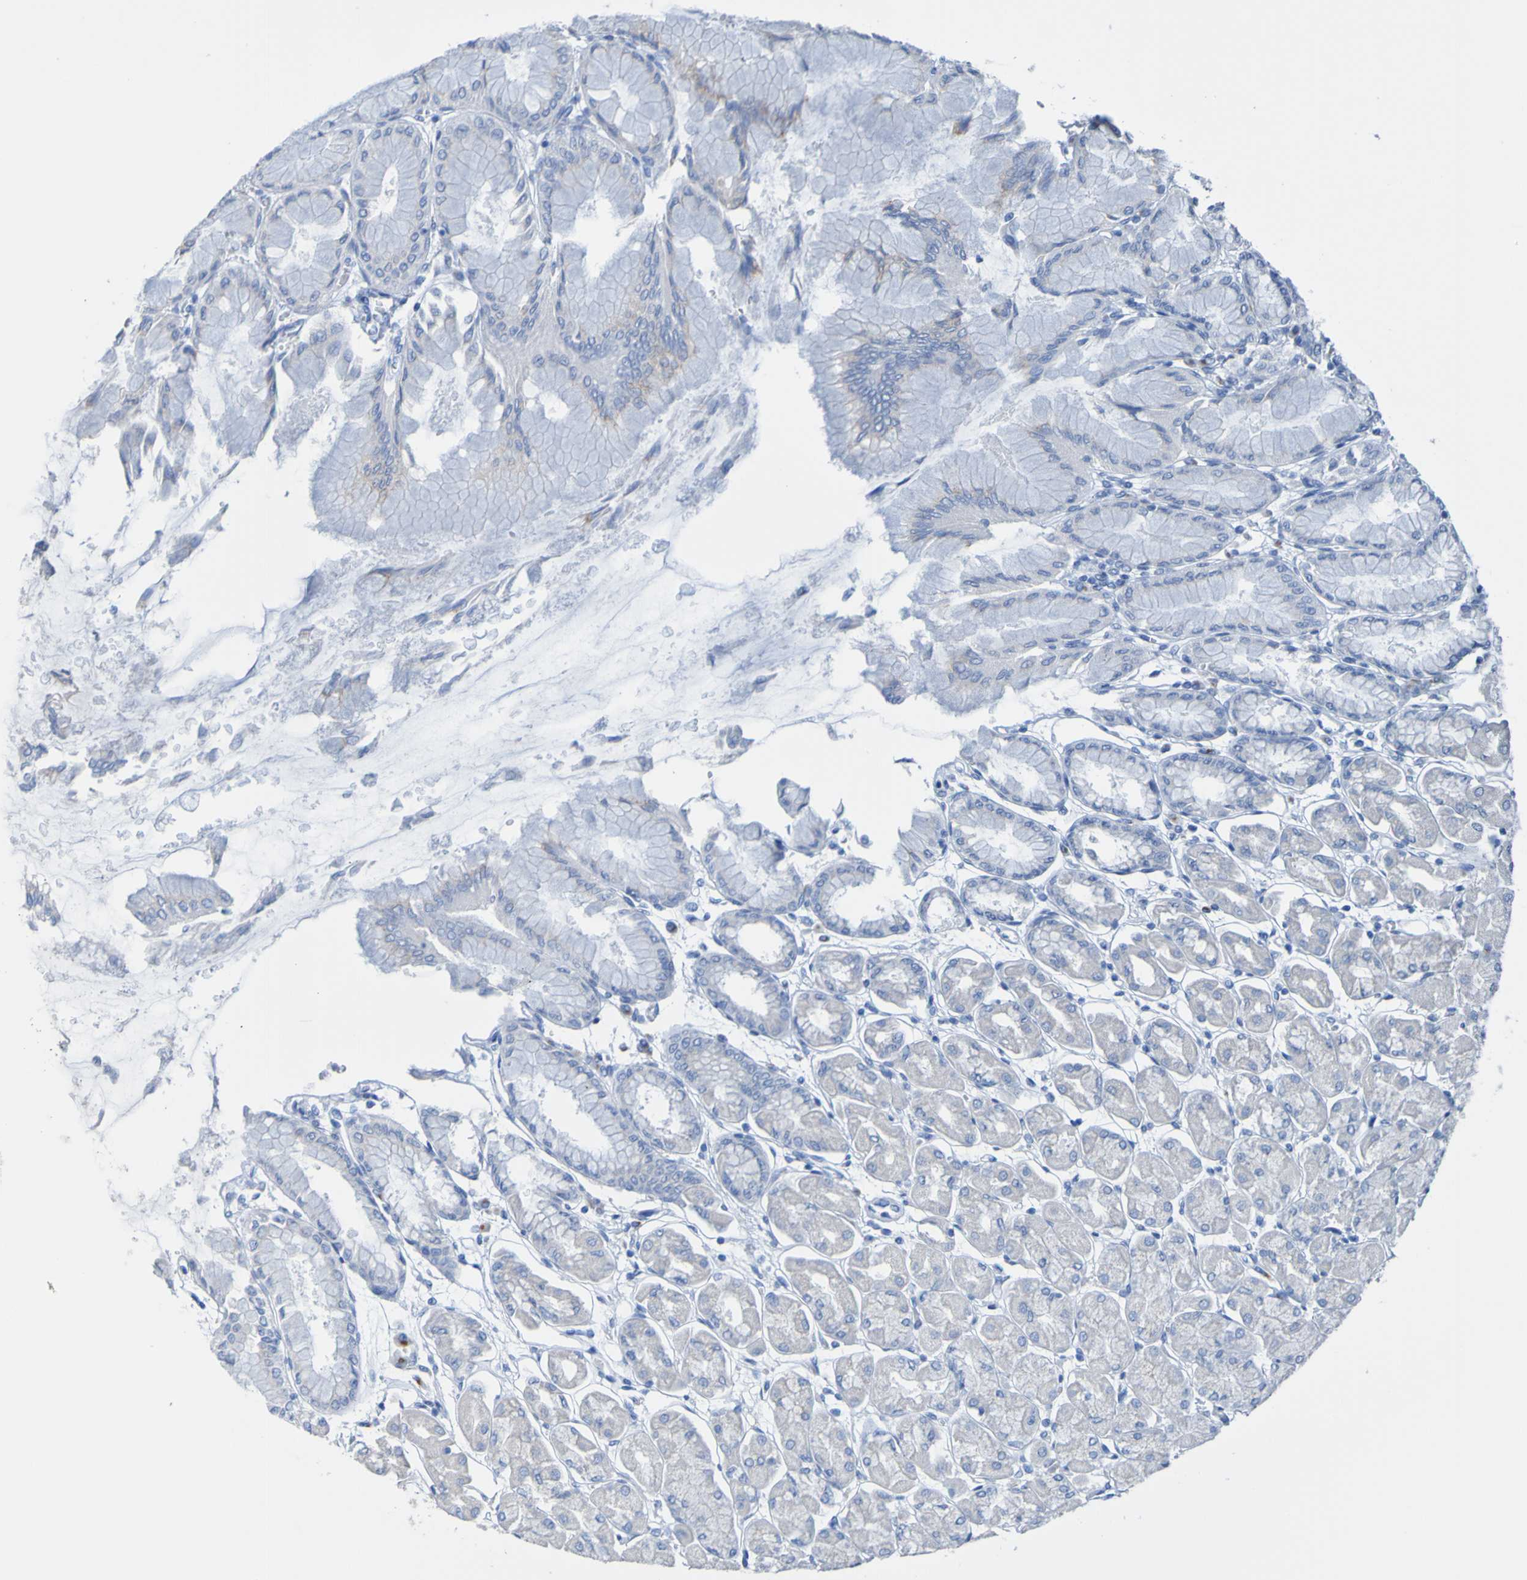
{"staining": {"intensity": "weak", "quantity": "25%-75%", "location": "cytoplasmic/membranous"}, "tissue": "stomach", "cell_type": "Glandular cells", "image_type": "normal", "snomed": [{"axis": "morphology", "description": "Normal tissue, NOS"}, {"axis": "topography", "description": "Stomach, upper"}], "caption": "Immunohistochemistry photomicrograph of normal stomach stained for a protein (brown), which displays low levels of weak cytoplasmic/membranous expression in about 25%-75% of glandular cells.", "gene": "ACMSD", "patient": {"sex": "female", "age": 56}}